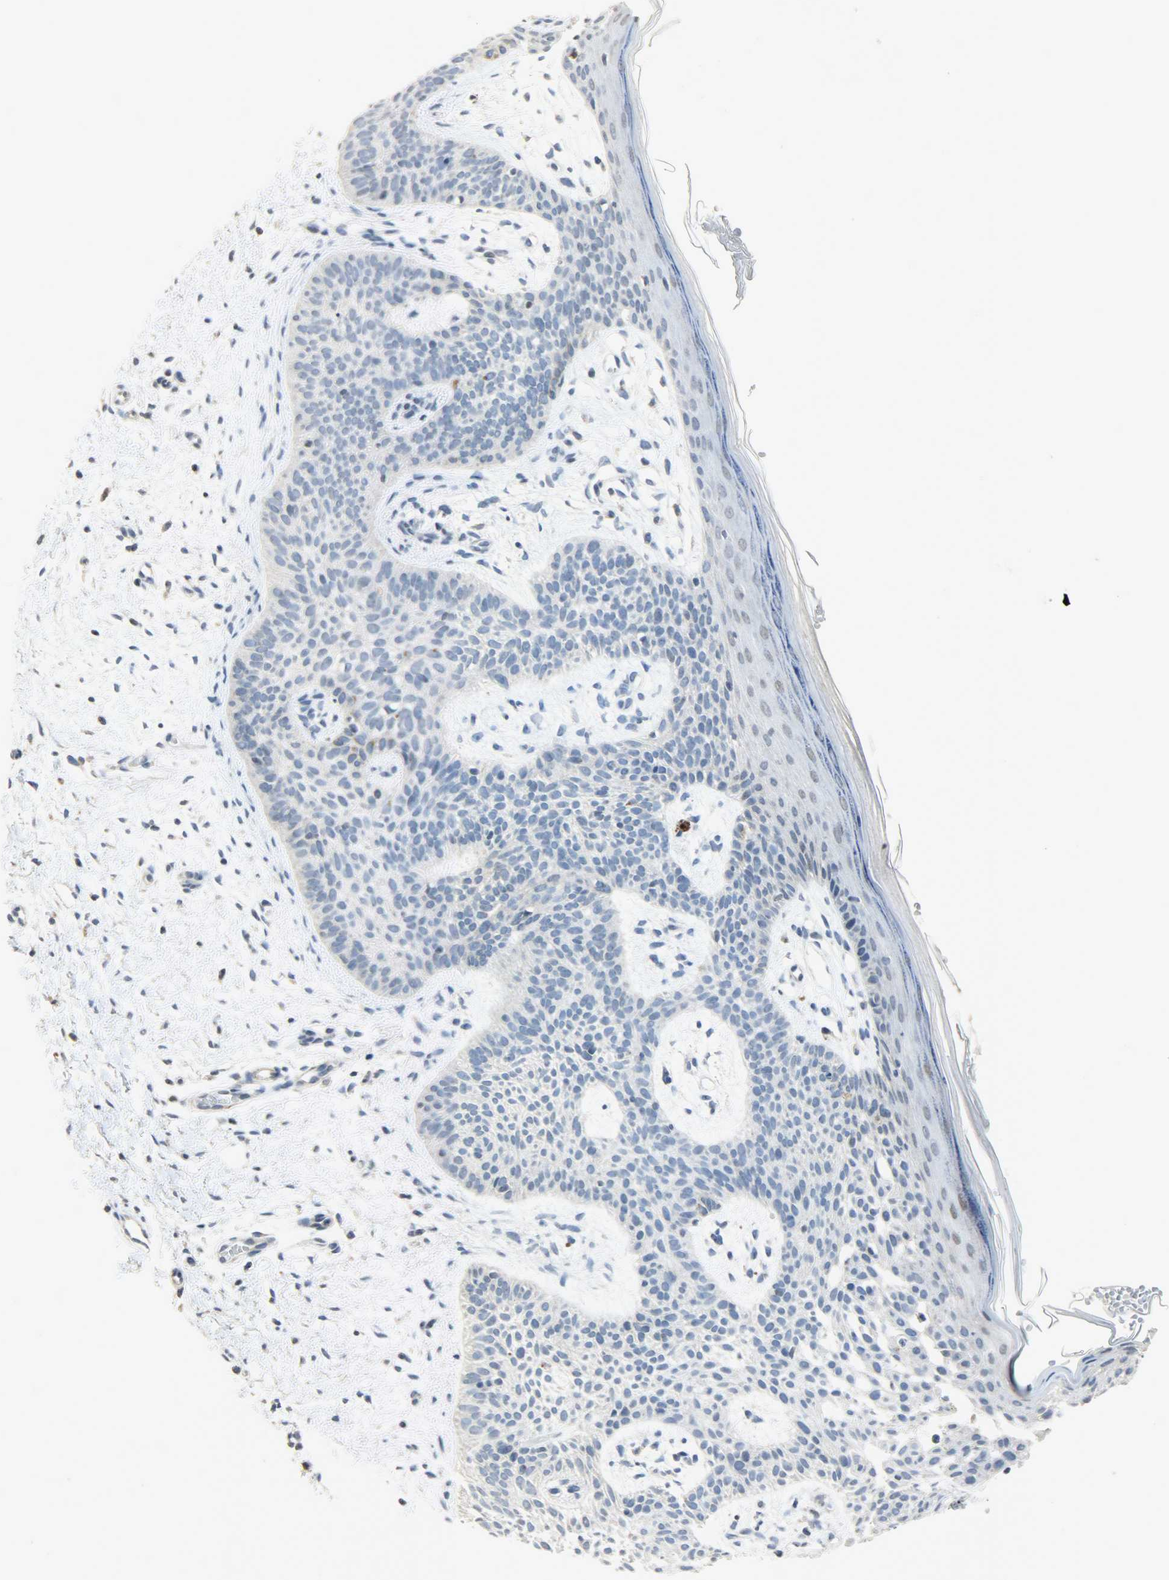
{"staining": {"intensity": "negative", "quantity": "none", "location": "none"}, "tissue": "skin cancer", "cell_type": "Tumor cells", "image_type": "cancer", "snomed": [{"axis": "morphology", "description": "Normal tissue, NOS"}, {"axis": "morphology", "description": "Basal cell carcinoma"}, {"axis": "topography", "description": "Skin"}], "caption": "The image reveals no staining of tumor cells in skin cancer.", "gene": "DNAJB6", "patient": {"sex": "female", "age": 69}}